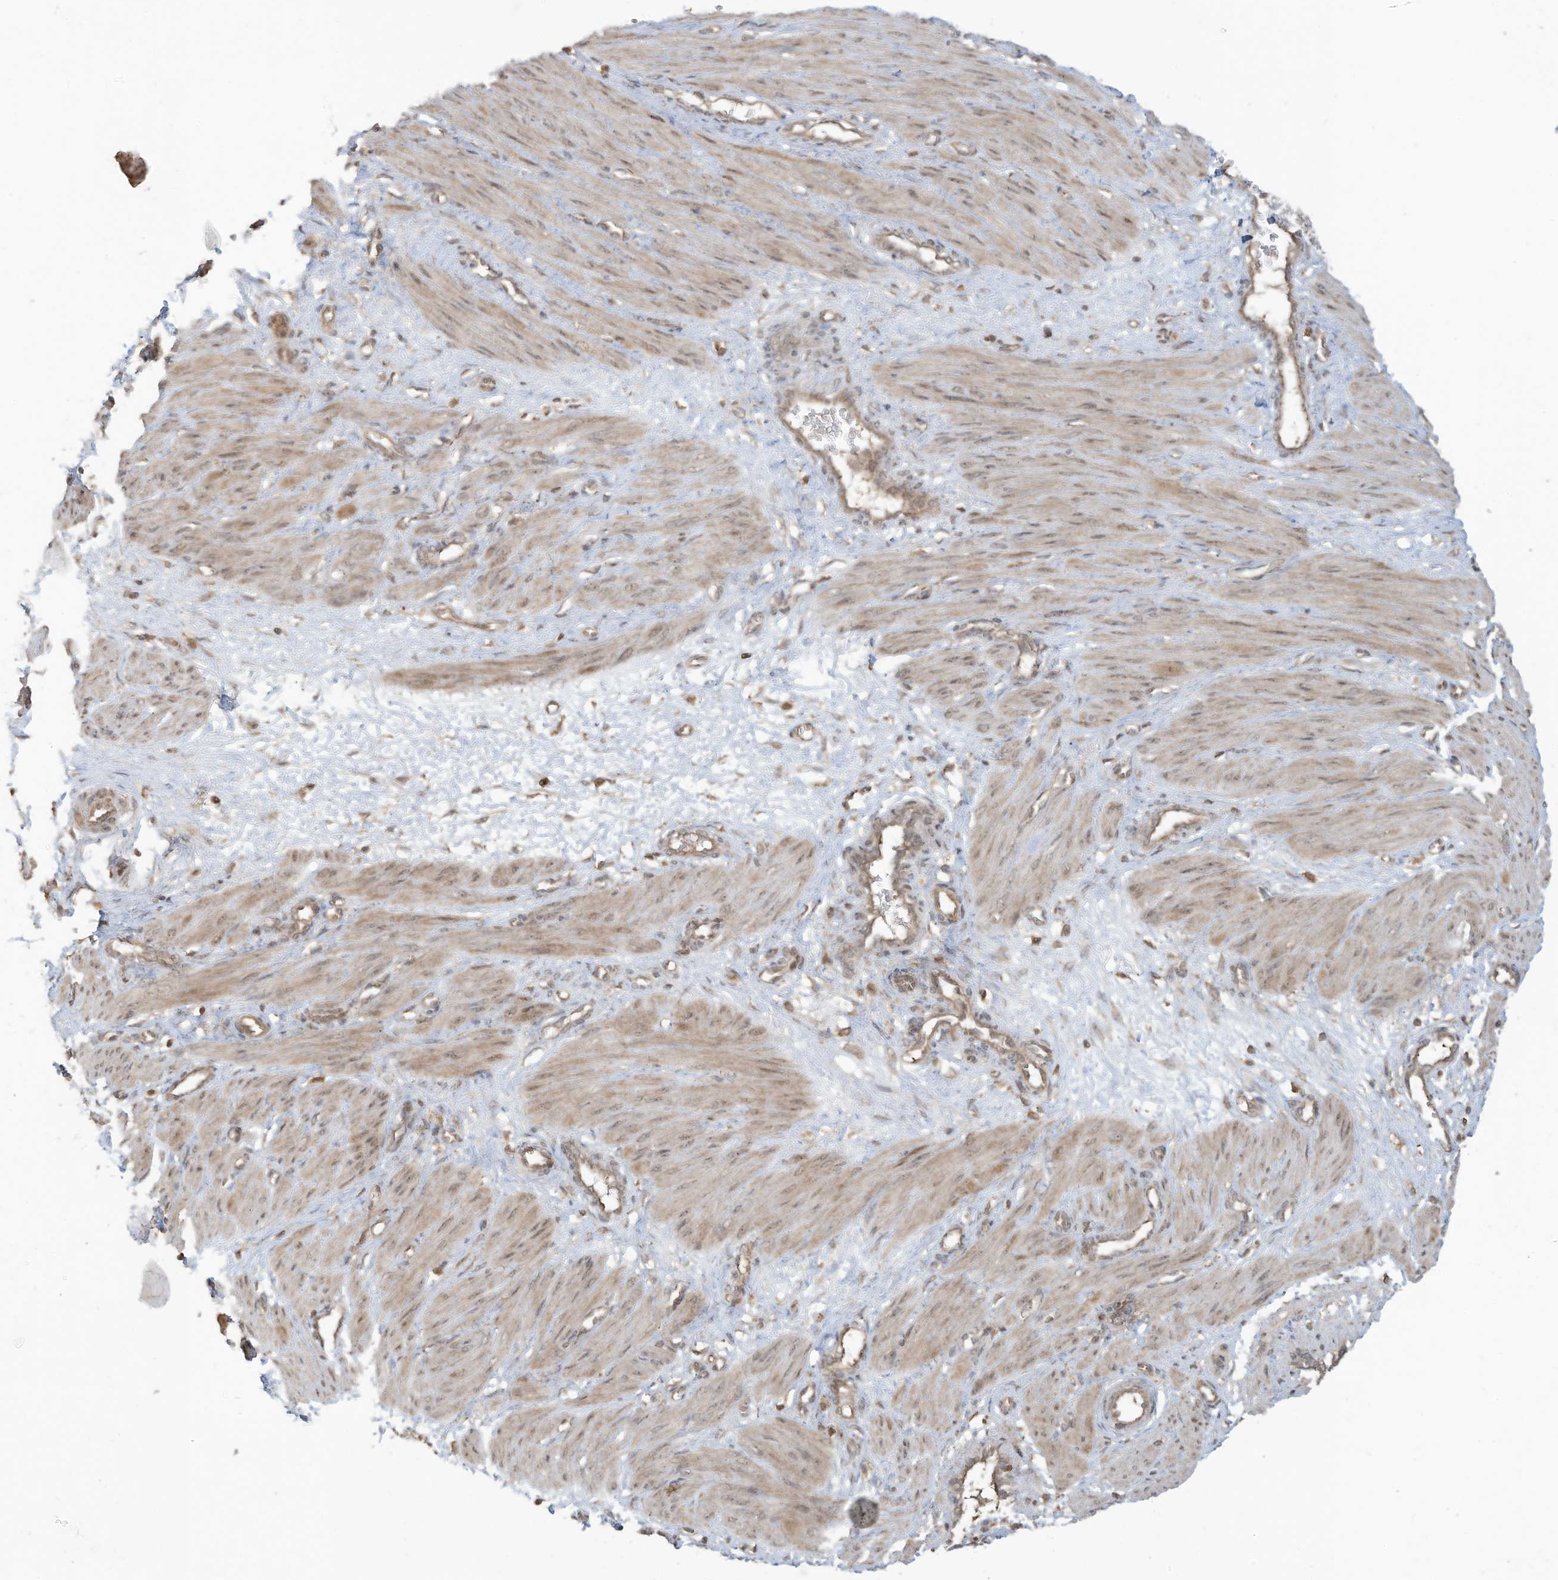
{"staining": {"intensity": "weak", "quantity": "25%-75%", "location": "cytoplasmic/membranous"}, "tissue": "smooth muscle", "cell_type": "Smooth muscle cells", "image_type": "normal", "snomed": [{"axis": "morphology", "description": "Normal tissue, NOS"}, {"axis": "topography", "description": "Endometrium"}], "caption": "Protein staining of normal smooth muscle exhibits weak cytoplasmic/membranous expression in approximately 25%-75% of smooth muscle cells.", "gene": "CARF", "patient": {"sex": "female", "age": 33}}